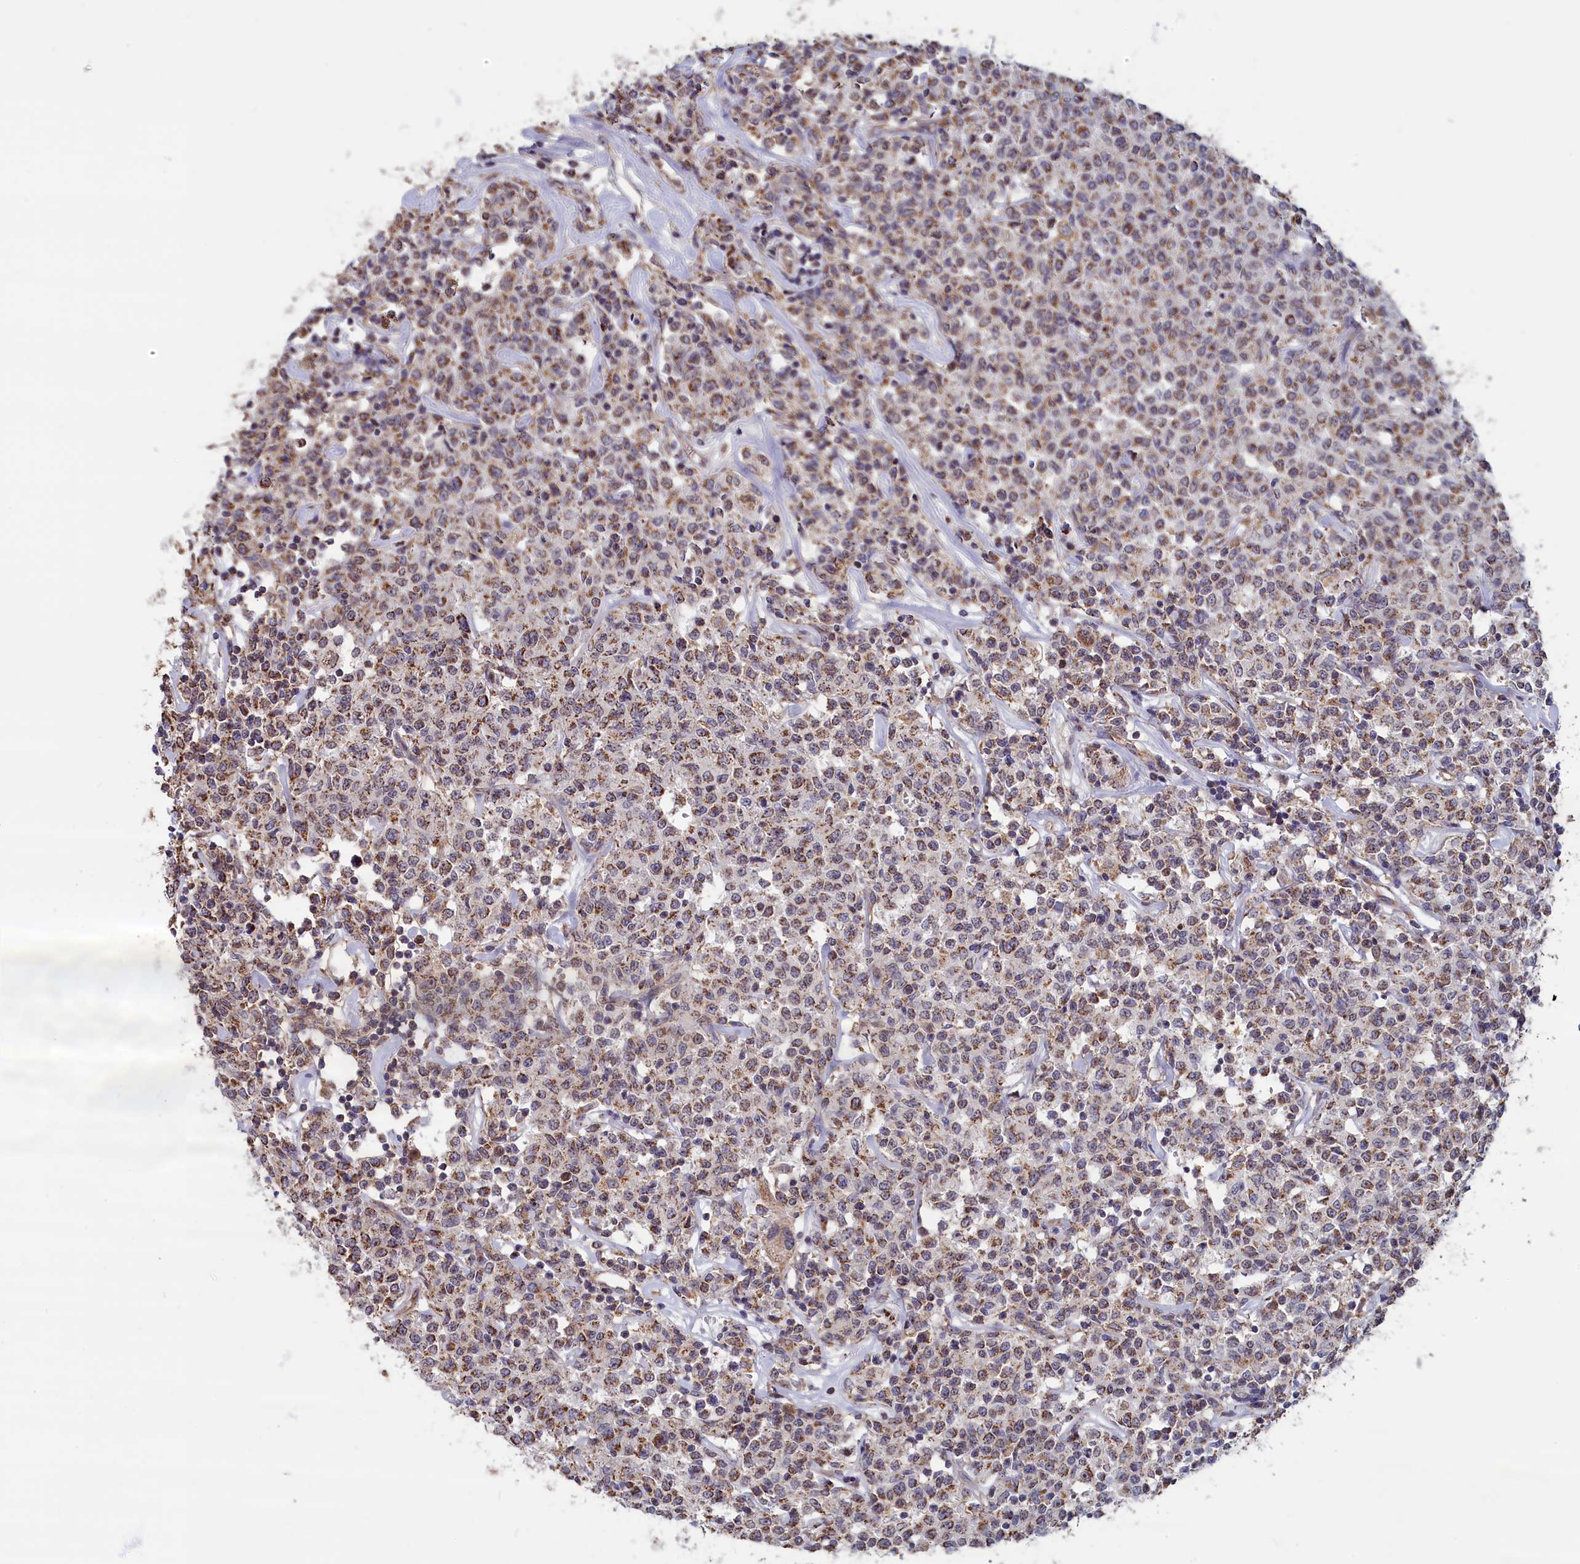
{"staining": {"intensity": "moderate", "quantity": ">75%", "location": "cytoplasmic/membranous"}, "tissue": "lymphoma", "cell_type": "Tumor cells", "image_type": "cancer", "snomed": [{"axis": "morphology", "description": "Malignant lymphoma, non-Hodgkin's type, Low grade"}, {"axis": "topography", "description": "Small intestine"}], "caption": "Tumor cells exhibit medium levels of moderate cytoplasmic/membranous positivity in approximately >75% of cells in human lymphoma.", "gene": "ZNF816", "patient": {"sex": "female", "age": 59}}